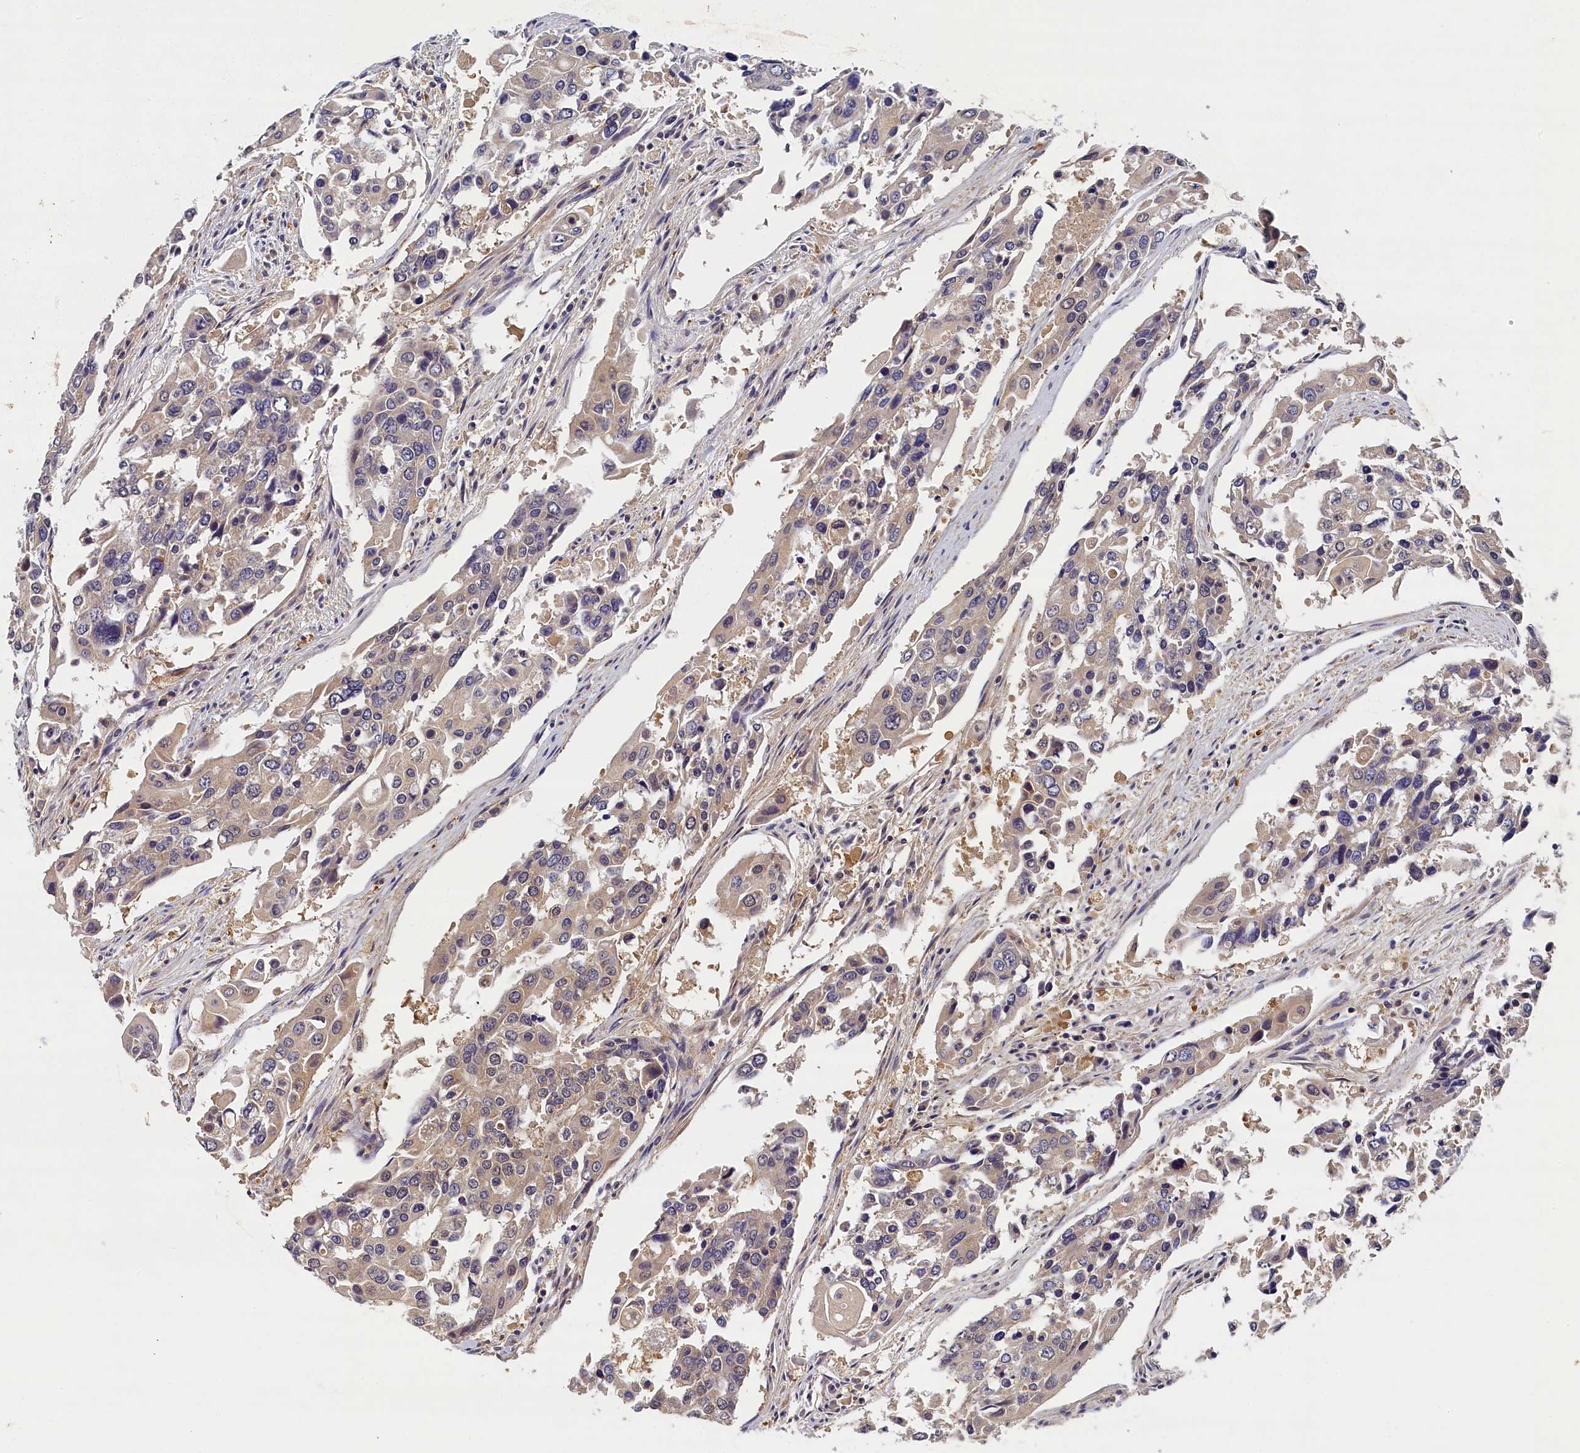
{"staining": {"intensity": "weak", "quantity": "<25%", "location": "cytoplasmic/membranous,nuclear"}, "tissue": "colorectal cancer", "cell_type": "Tumor cells", "image_type": "cancer", "snomed": [{"axis": "morphology", "description": "Adenocarcinoma, NOS"}, {"axis": "topography", "description": "Colon"}], "caption": "Immunohistochemistry photomicrograph of colorectal adenocarcinoma stained for a protein (brown), which exhibits no staining in tumor cells.", "gene": "TBCB", "patient": {"sex": "male", "age": 77}}